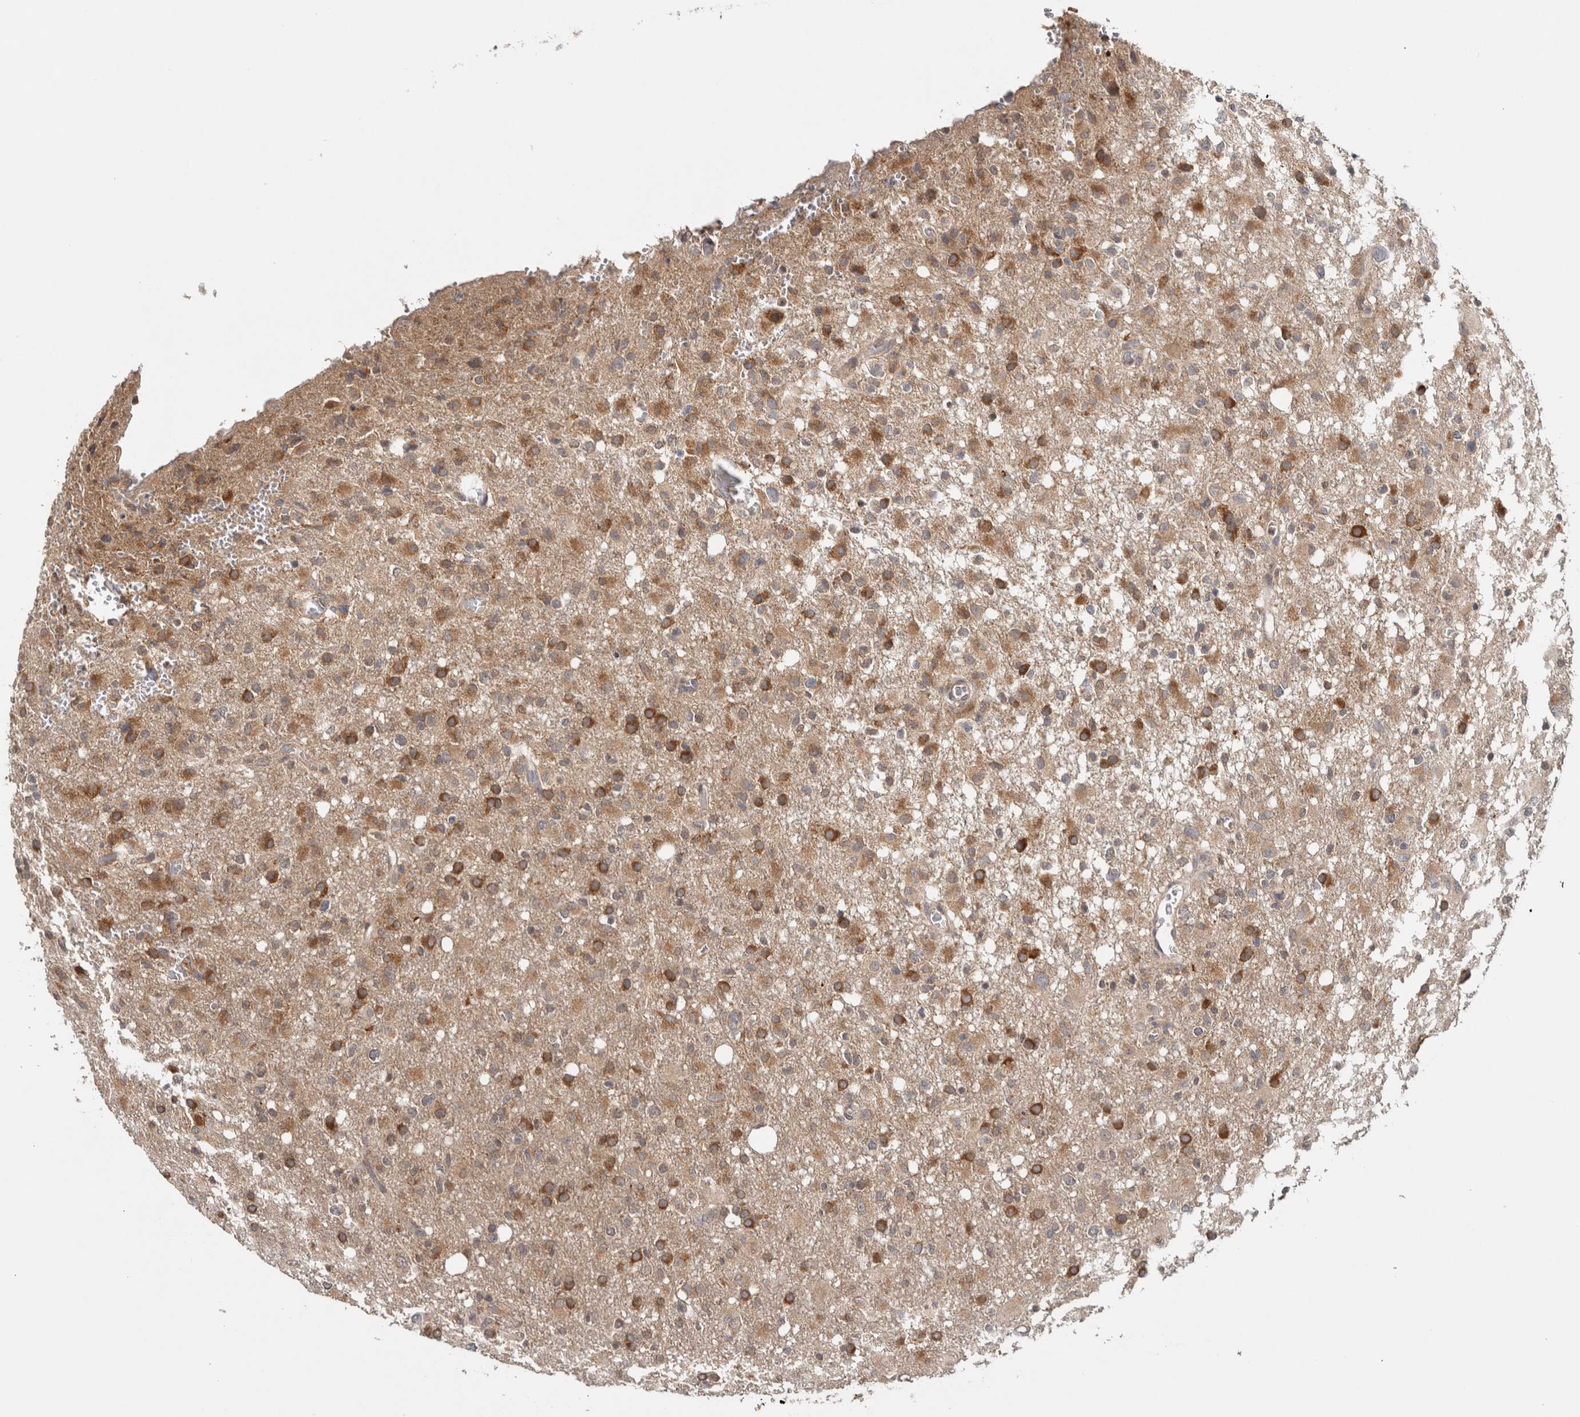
{"staining": {"intensity": "moderate", "quantity": ">75%", "location": "cytoplasmic/membranous"}, "tissue": "glioma", "cell_type": "Tumor cells", "image_type": "cancer", "snomed": [{"axis": "morphology", "description": "Glioma, malignant, High grade"}, {"axis": "topography", "description": "Brain"}], "caption": "Approximately >75% of tumor cells in human glioma display moderate cytoplasmic/membranous protein expression as visualized by brown immunohistochemical staining.", "gene": "HMOX2", "patient": {"sex": "female", "age": 57}}